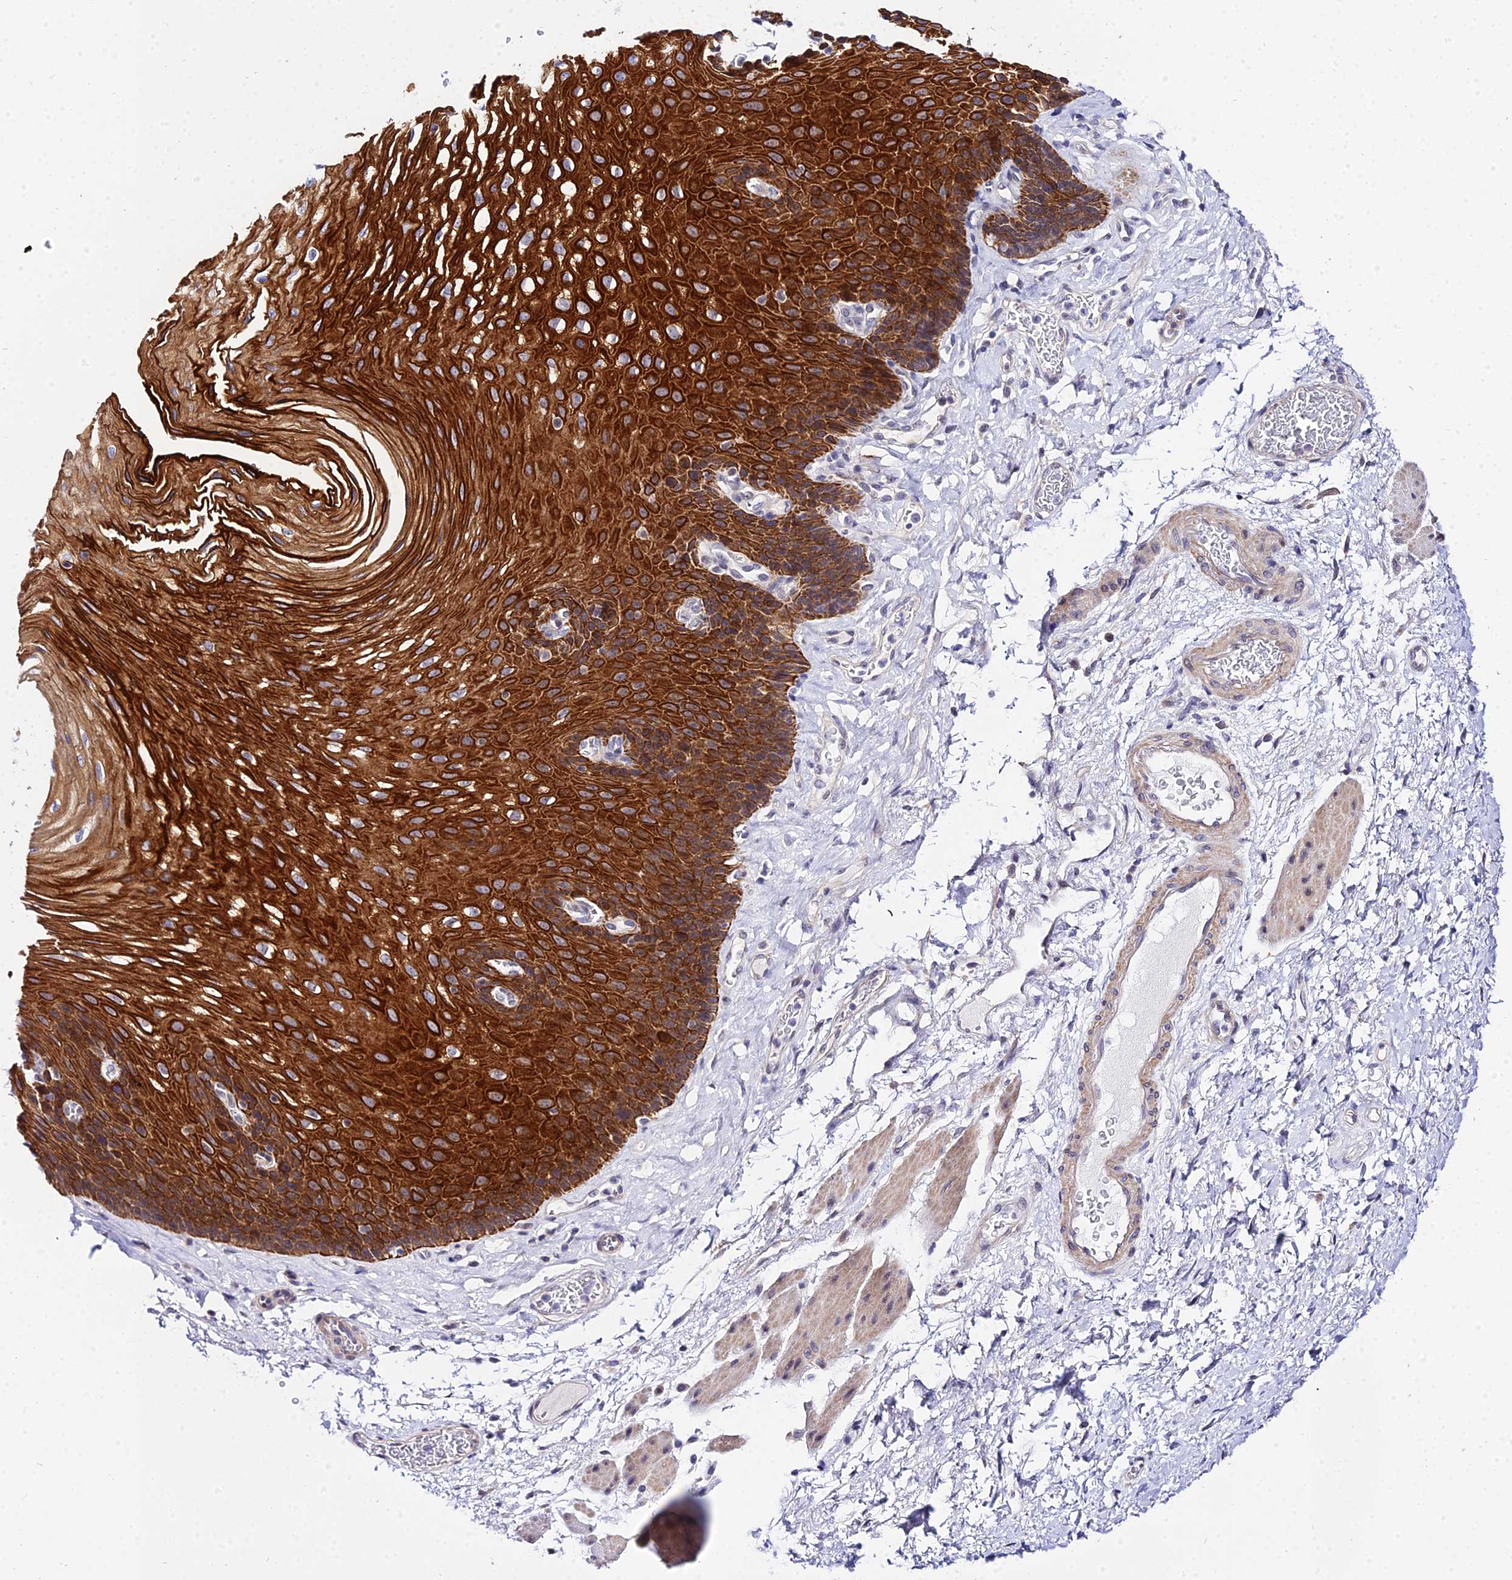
{"staining": {"intensity": "strong", "quantity": ">75%", "location": "cytoplasmic/membranous"}, "tissue": "esophagus", "cell_type": "Squamous epithelial cells", "image_type": "normal", "snomed": [{"axis": "morphology", "description": "Normal tissue, NOS"}, {"axis": "topography", "description": "Esophagus"}], "caption": "Immunohistochemistry (IHC) staining of normal esophagus, which reveals high levels of strong cytoplasmic/membranous expression in about >75% of squamous epithelial cells indicating strong cytoplasmic/membranous protein staining. The staining was performed using DAB (brown) for protein detection and nuclei were counterstained in hematoxylin (blue).", "gene": "ZNF628", "patient": {"sex": "female", "age": 72}}